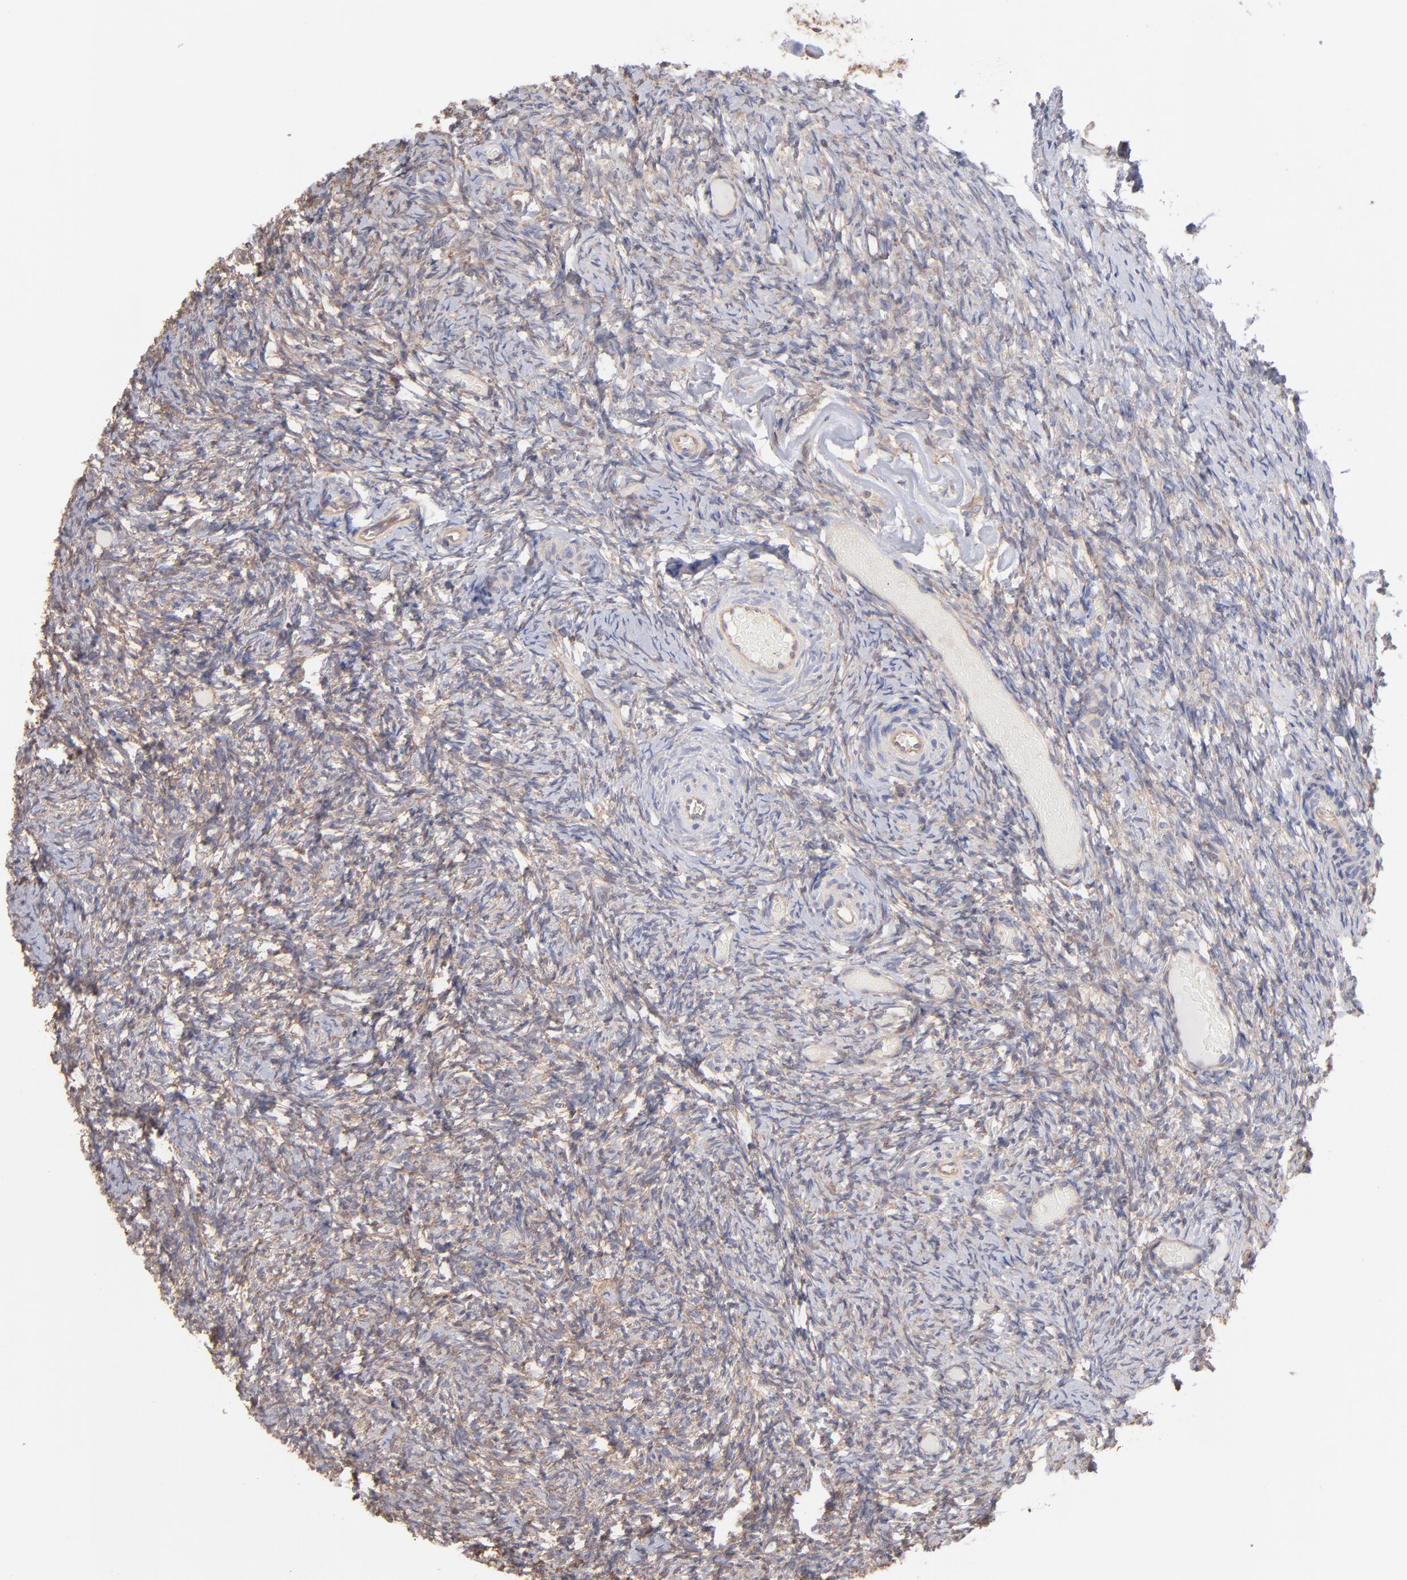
{"staining": {"intensity": "strong", "quantity": ">75%", "location": "cytoplasmic/membranous"}, "tissue": "ovary", "cell_type": "Follicle cells", "image_type": "normal", "snomed": [{"axis": "morphology", "description": "Normal tissue, NOS"}, {"axis": "topography", "description": "Ovary"}], "caption": "The photomicrograph displays a brown stain indicating the presence of a protein in the cytoplasmic/membranous of follicle cells in ovary. (Brightfield microscopy of DAB IHC at high magnification).", "gene": "MAP2K2", "patient": {"sex": "female", "age": 60}}